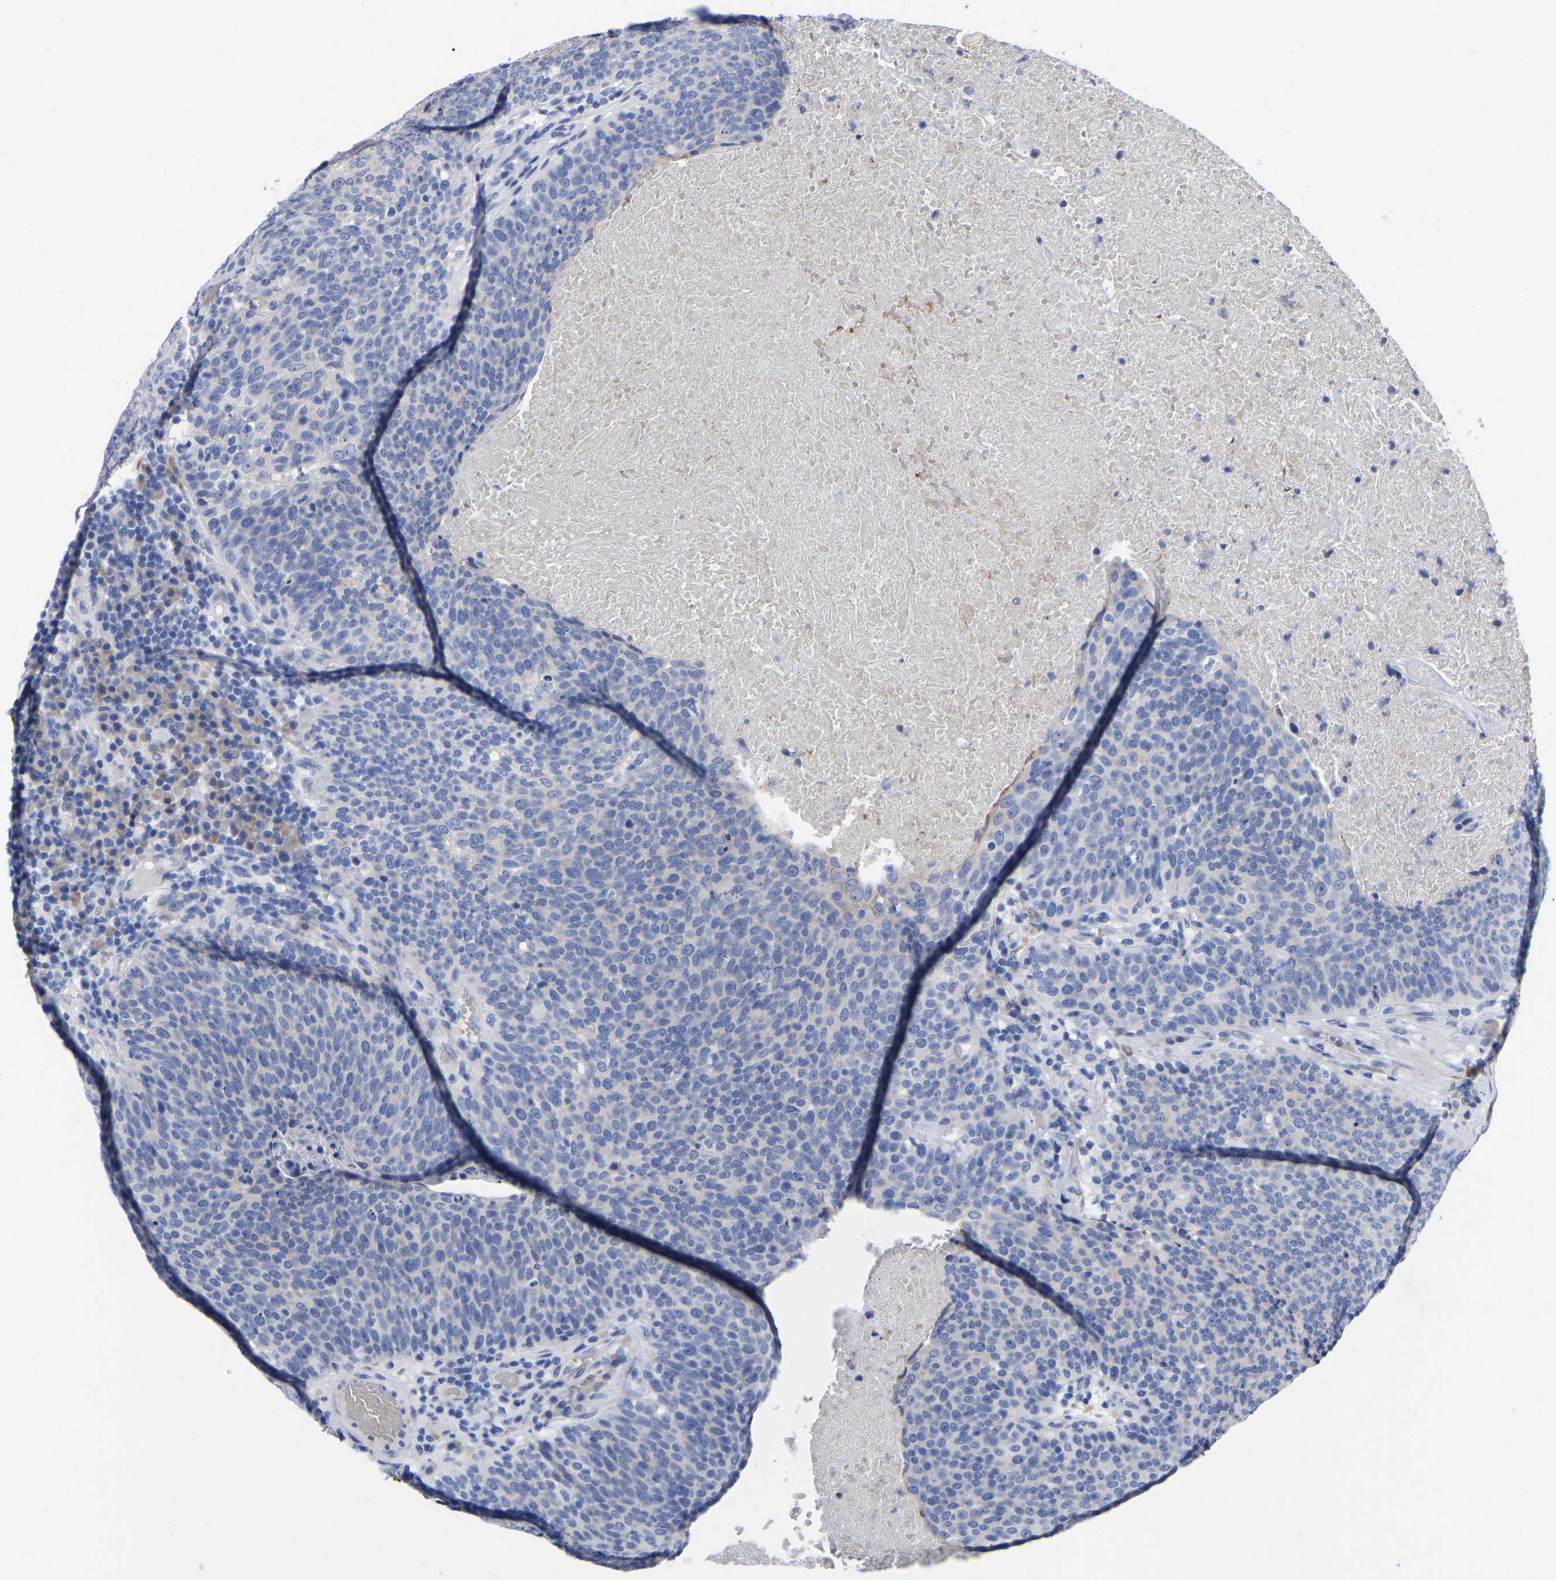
{"staining": {"intensity": "negative", "quantity": "none", "location": "none"}, "tissue": "head and neck cancer", "cell_type": "Tumor cells", "image_type": "cancer", "snomed": [{"axis": "morphology", "description": "Squamous cell carcinoma, NOS"}, {"axis": "morphology", "description": "Squamous cell carcinoma, metastatic, NOS"}, {"axis": "topography", "description": "Lymph node"}, {"axis": "topography", "description": "Head-Neck"}], "caption": "Head and neck cancer stained for a protein using immunohistochemistry (IHC) displays no positivity tumor cells.", "gene": "GDF3", "patient": {"sex": "male", "age": 62}}